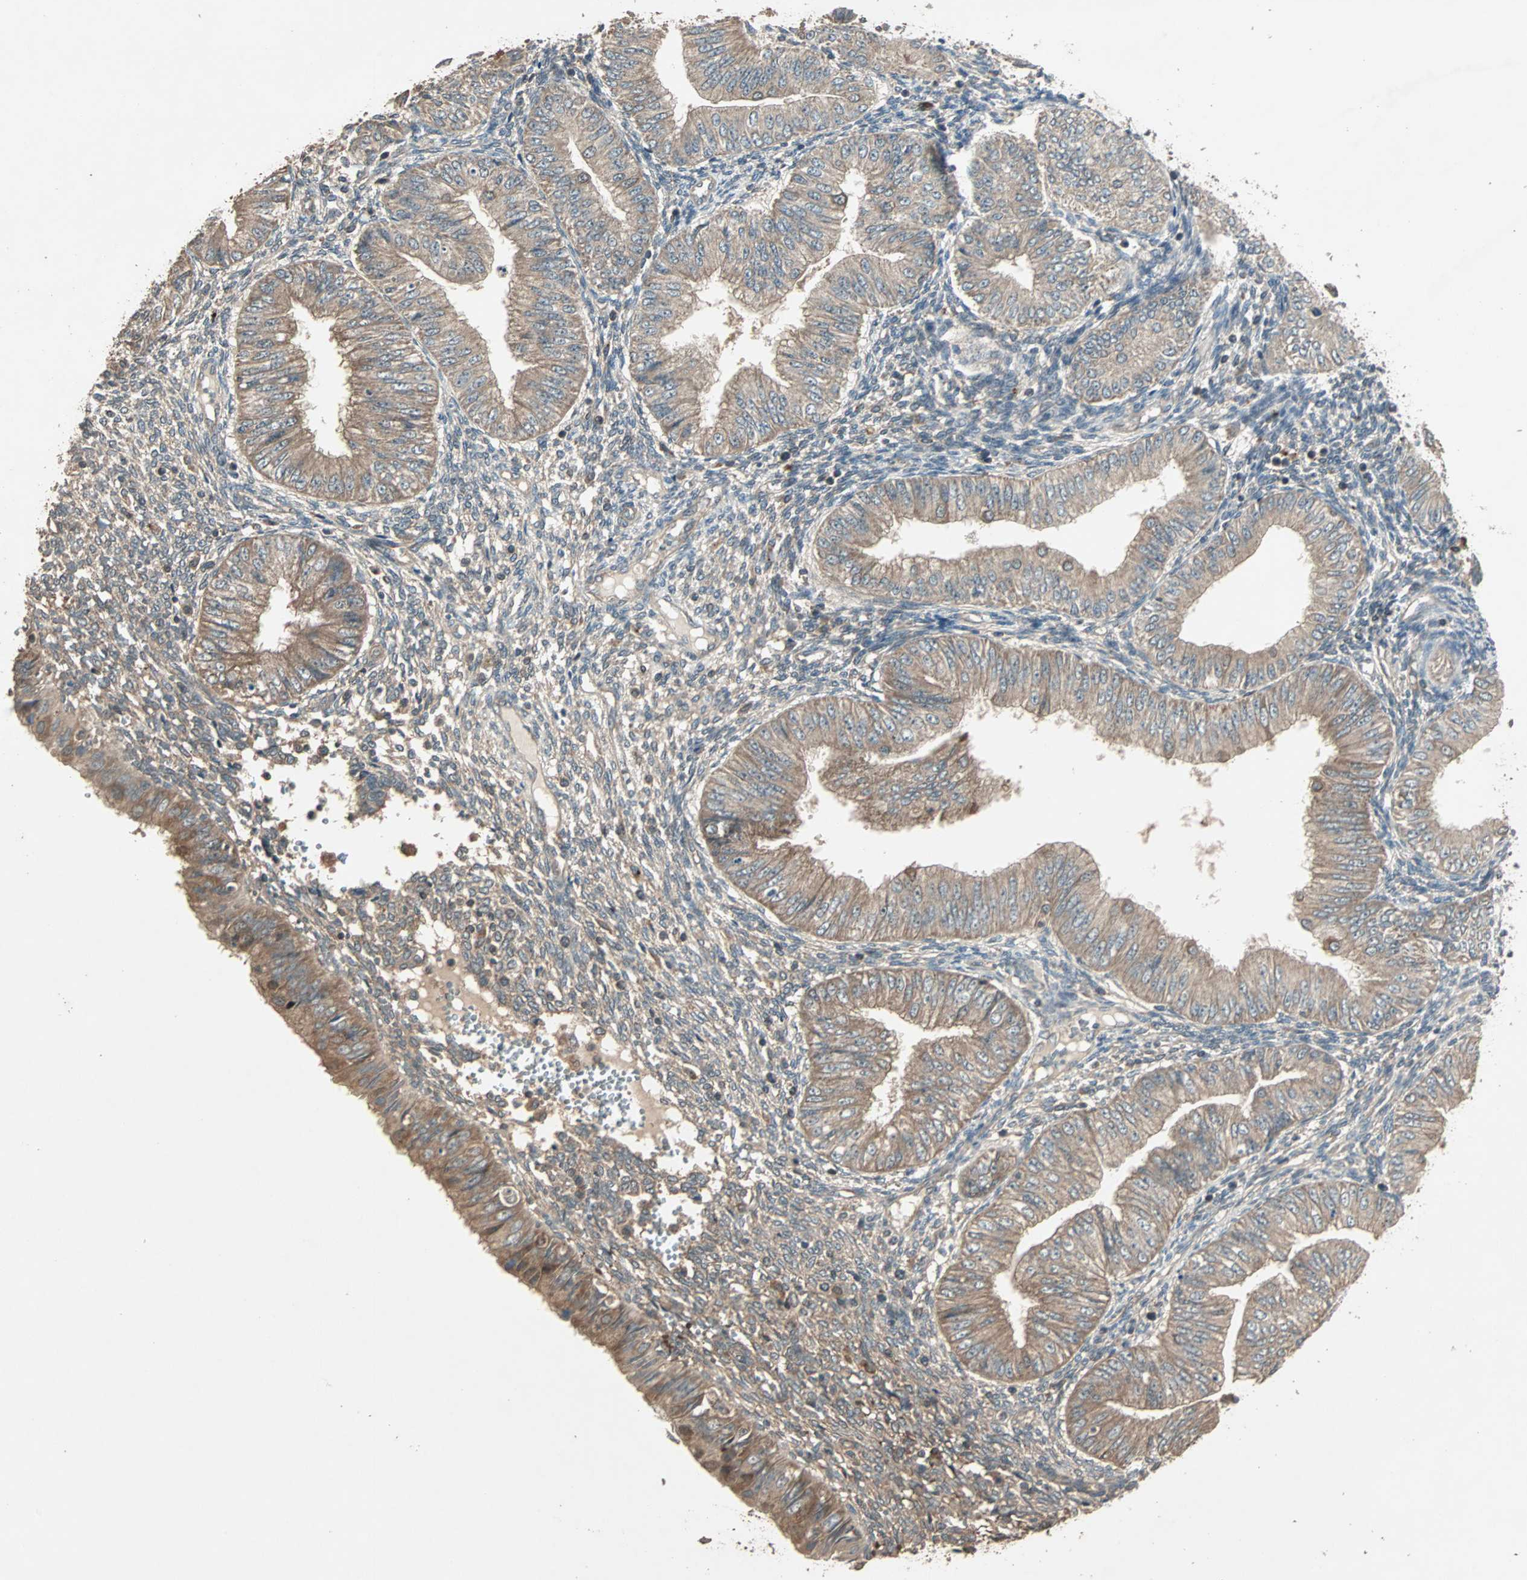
{"staining": {"intensity": "moderate", "quantity": ">75%", "location": "cytoplasmic/membranous"}, "tissue": "endometrial cancer", "cell_type": "Tumor cells", "image_type": "cancer", "snomed": [{"axis": "morphology", "description": "Normal tissue, NOS"}, {"axis": "morphology", "description": "Adenocarcinoma, NOS"}, {"axis": "topography", "description": "Endometrium"}], "caption": "This photomicrograph displays endometrial cancer (adenocarcinoma) stained with immunohistochemistry (IHC) to label a protein in brown. The cytoplasmic/membranous of tumor cells show moderate positivity for the protein. Nuclei are counter-stained blue.", "gene": "UBAC1", "patient": {"sex": "female", "age": 53}}